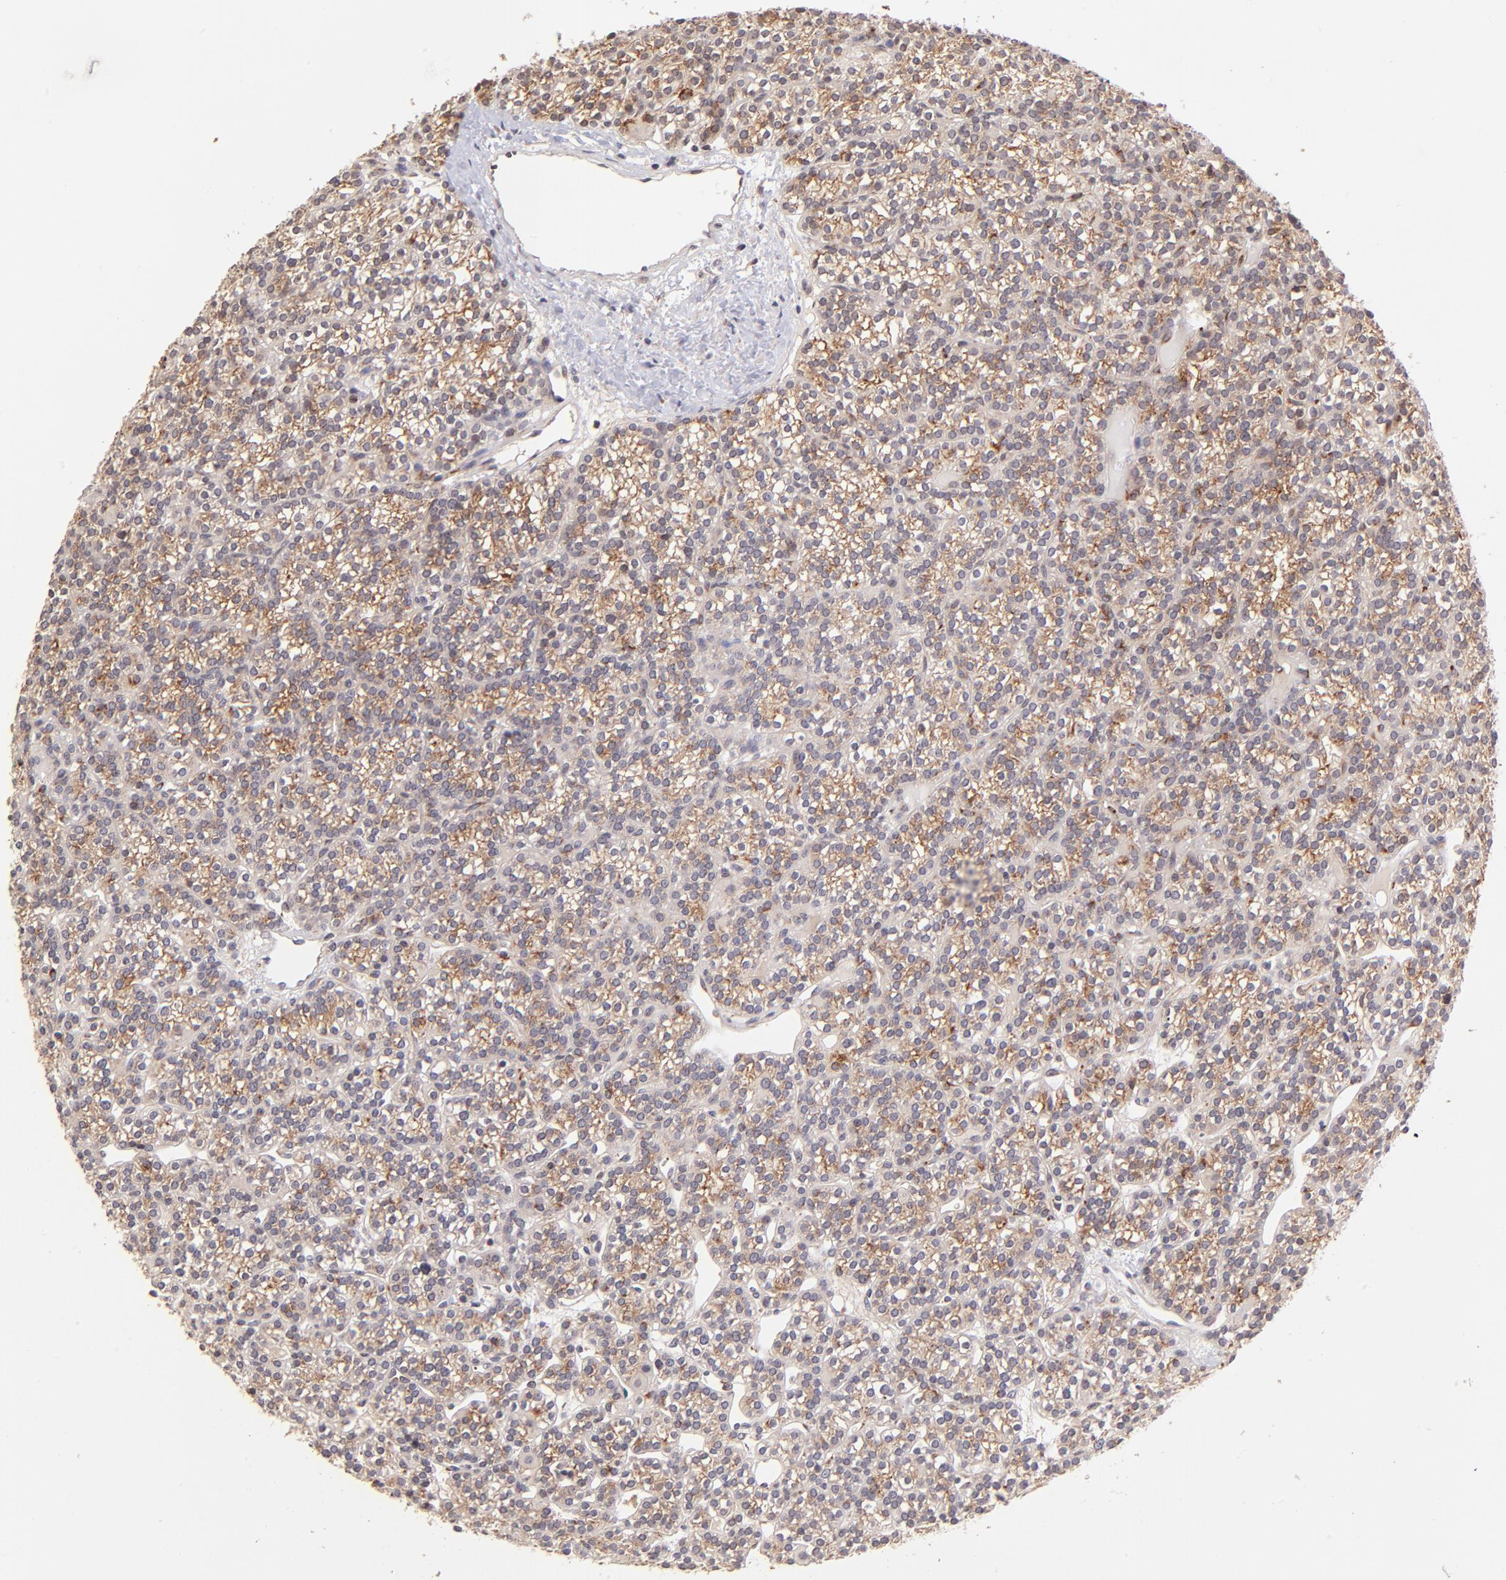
{"staining": {"intensity": "moderate", "quantity": ">75%", "location": "cytoplasmic/membranous"}, "tissue": "parathyroid gland", "cell_type": "Glandular cells", "image_type": "normal", "snomed": [{"axis": "morphology", "description": "Normal tissue, NOS"}, {"axis": "topography", "description": "Parathyroid gland"}], "caption": "Unremarkable parathyroid gland was stained to show a protein in brown. There is medium levels of moderate cytoplasmic/membranous staining in about >75% of glandular cells. Ihc stains the protein of interest in brown and the nuclei are stained blue.", "gene": "SPARC", "patient": {"sex": "female", "age": 50}}